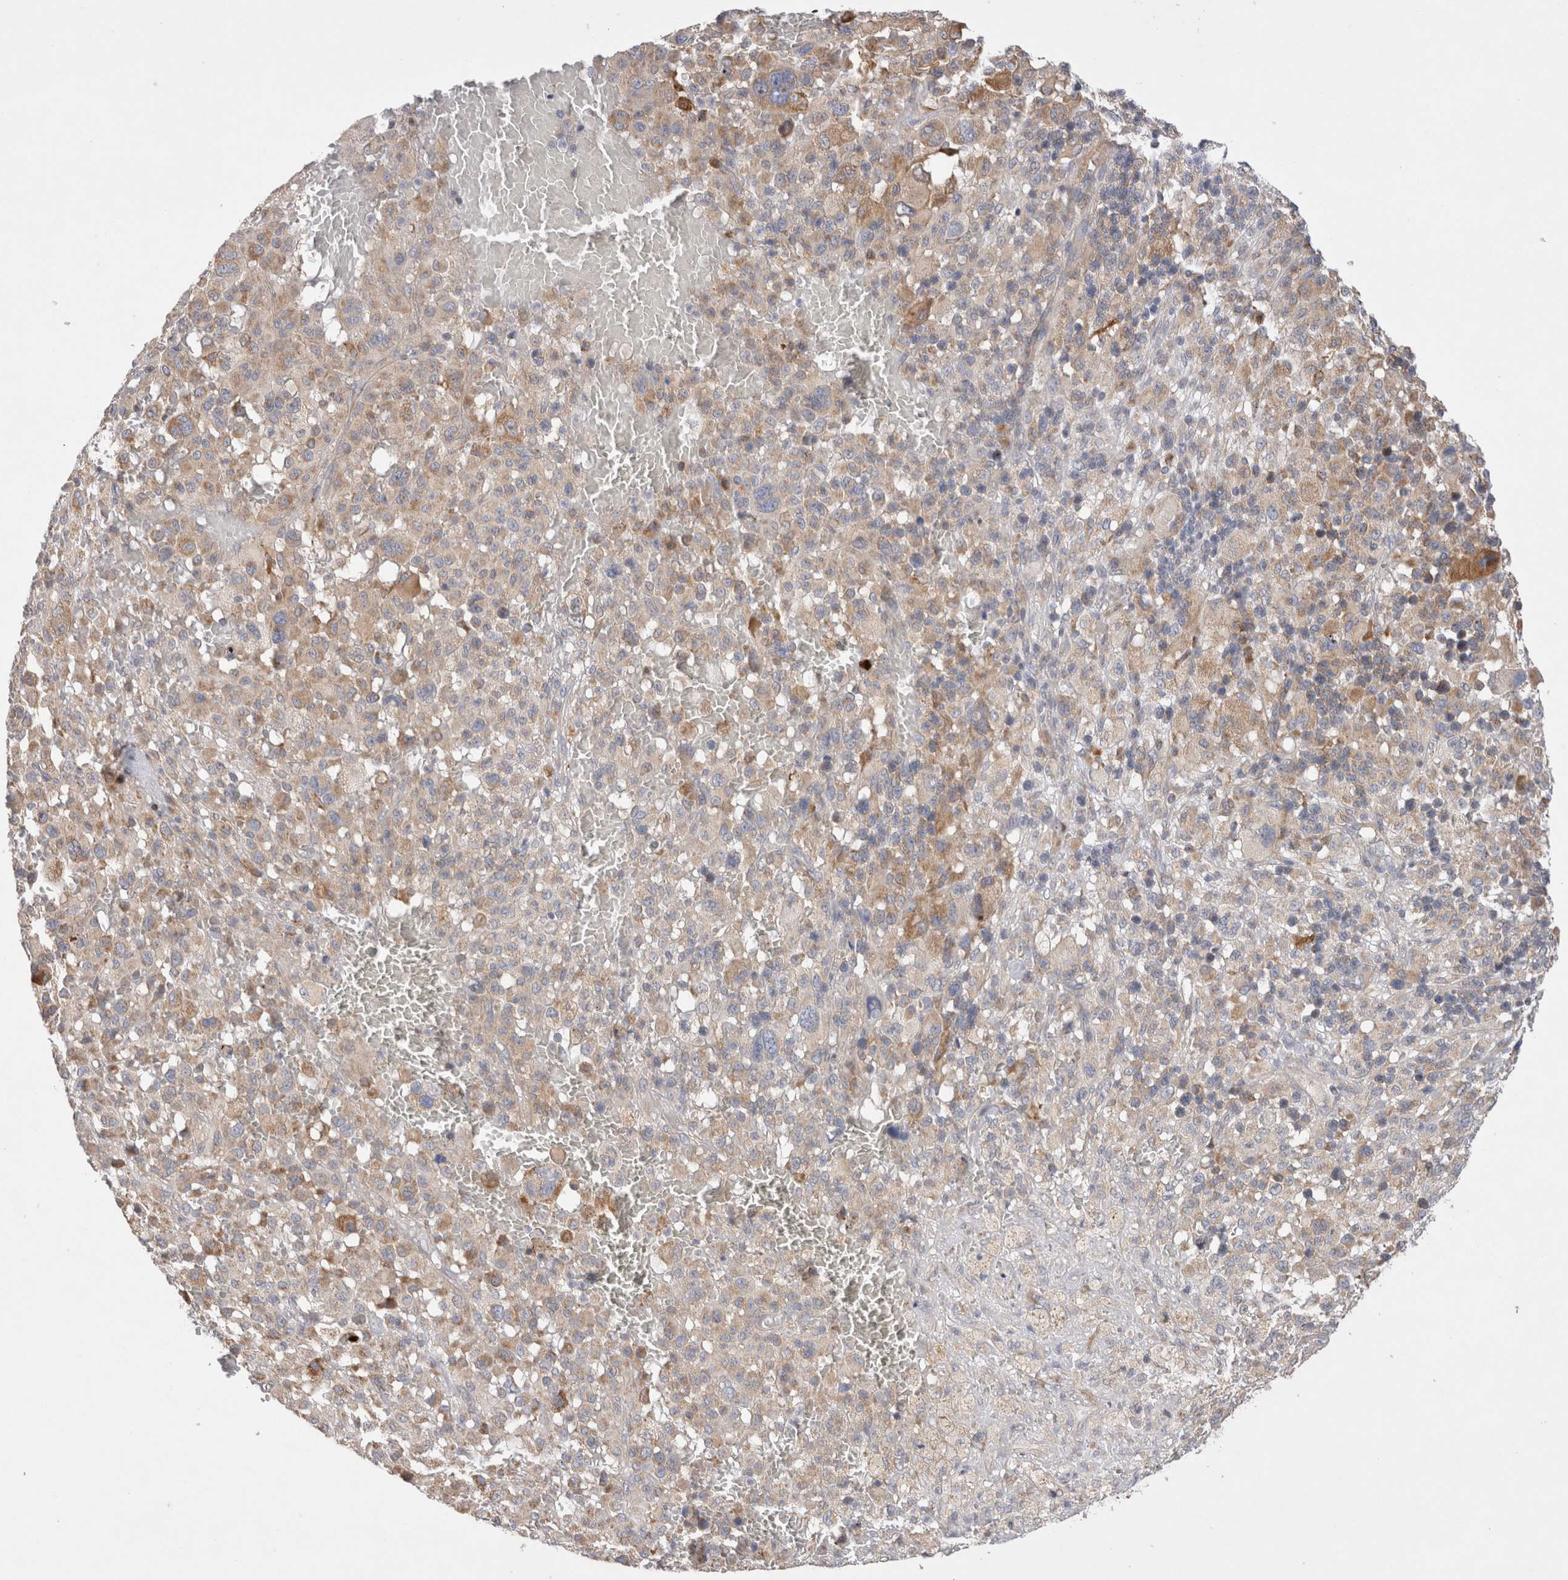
{"staining": {"intensity": "moderate", "quantity": "25%-75%", "location": "cytoplasmic/membranous"}, "tissue": "melanoma", "cell_type": "Tumor cells", "image_type": "cancer", "snomed": [{"axis": "morphology", "description": "Malignant melanoma, Metastatic site"}, {"axis": "topography", "description": "Skin"}], "caption": "Moderate cytoplasmic/membranous expression for a protein is identified in about 25%-75% of tumor cells of malignant melanoma (metastatic site) using immunohistochemistry (IHC).", "gene": "TBC1D16", "patient": {"sex": "female", "age": 74}}